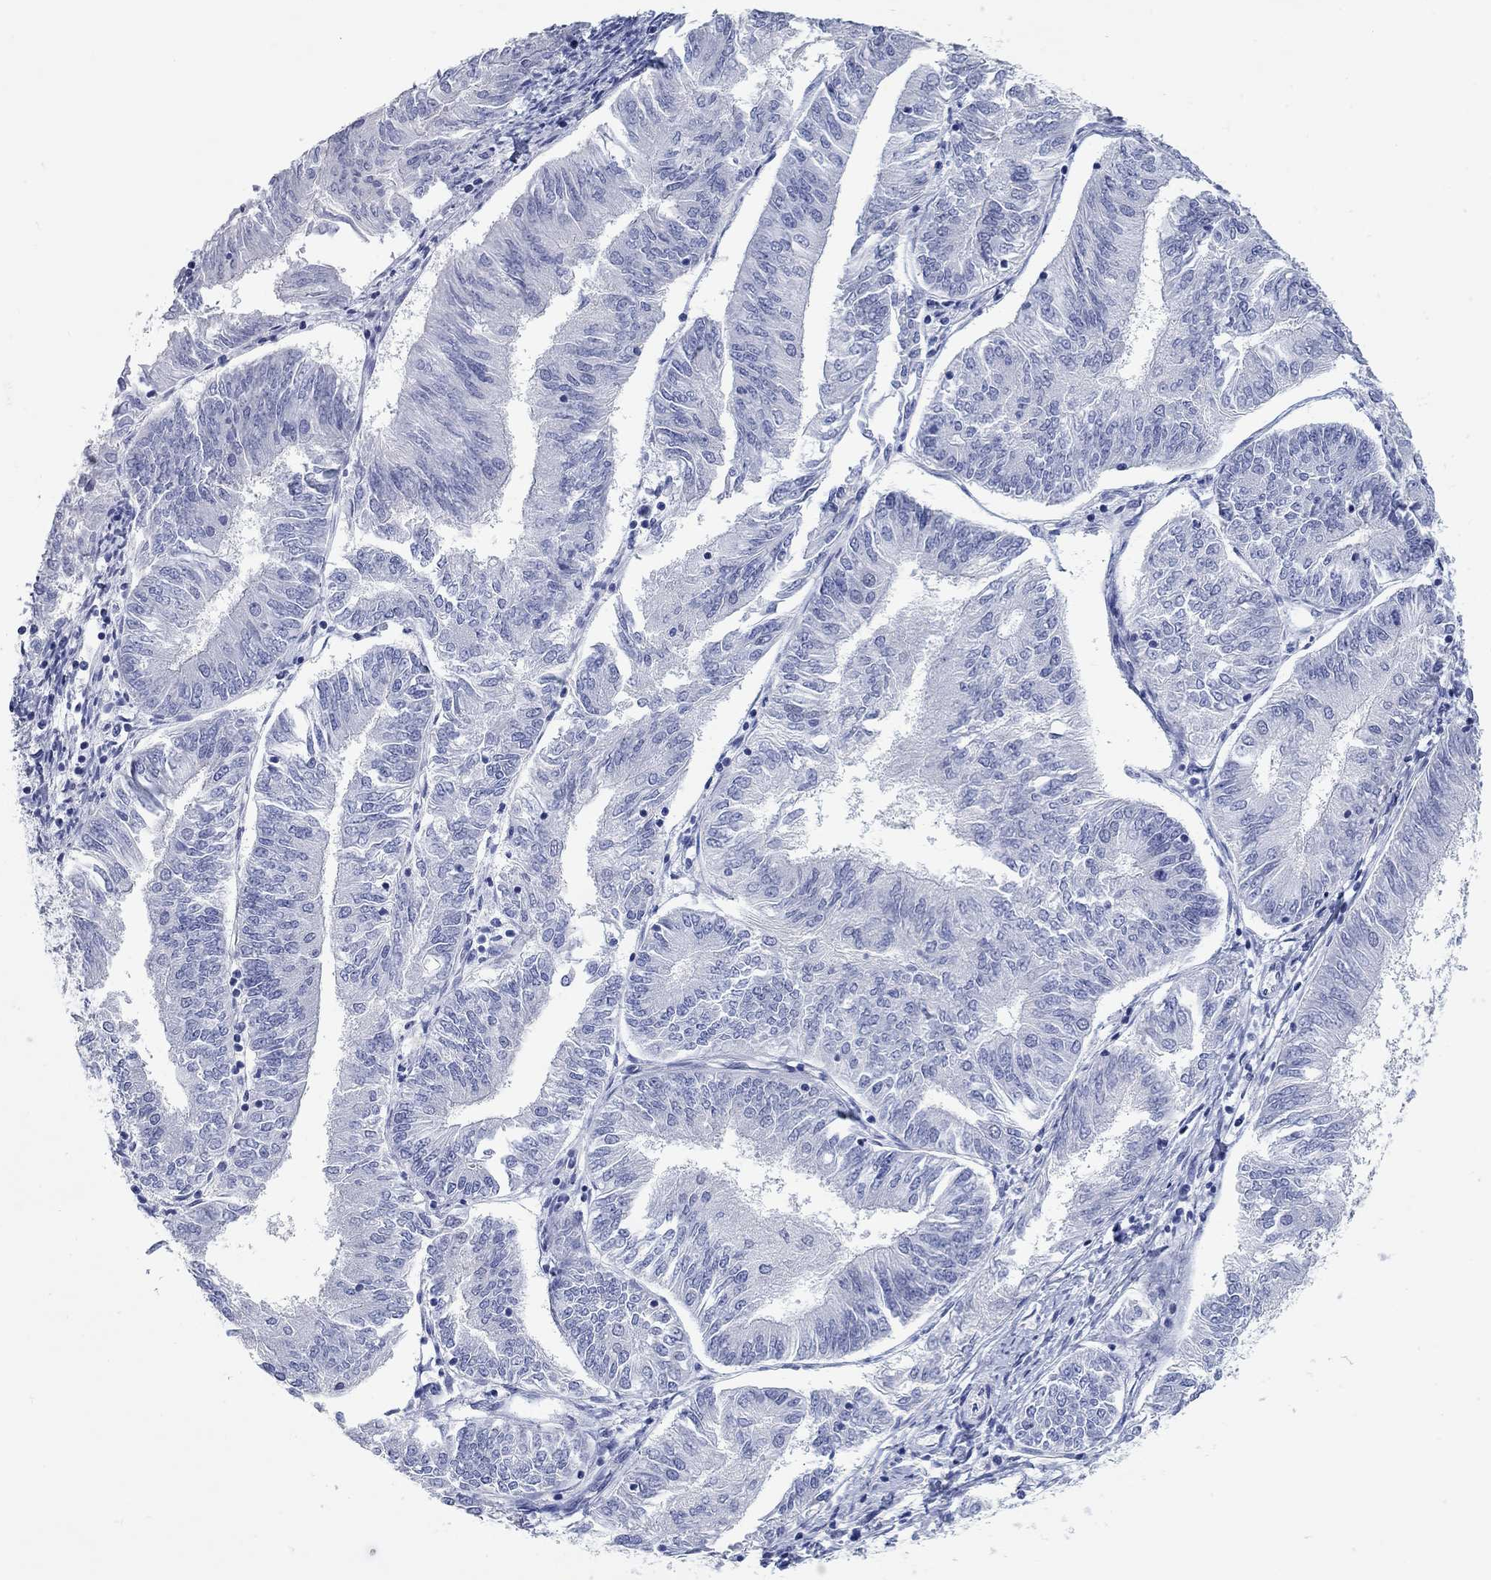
{"staining": {"intensity": "negative", "quantity": "none", "location": "none"}, "tissue": "endometrial cancer", "cell_type": "Tumor cells", "image_type": "cancer", "snomed": [{"axis": "morphology", "description": "Adenocarcinoma, NOS"}, {"axis": "topography", "description": "Endometrium"}], "caption": "DAB immunohistochemical staining of endometrial cancer exhibits no significant expression in tumor cells. The staining was performed using DAB (3,3'-diaminobenzidine) to visualize the protein expression in brown, while the nuclei were stained in blue with hematoxylin (Magnification: 20x).", "gene": "WASF3", "patient": {"sex": "female", "age": 58}}